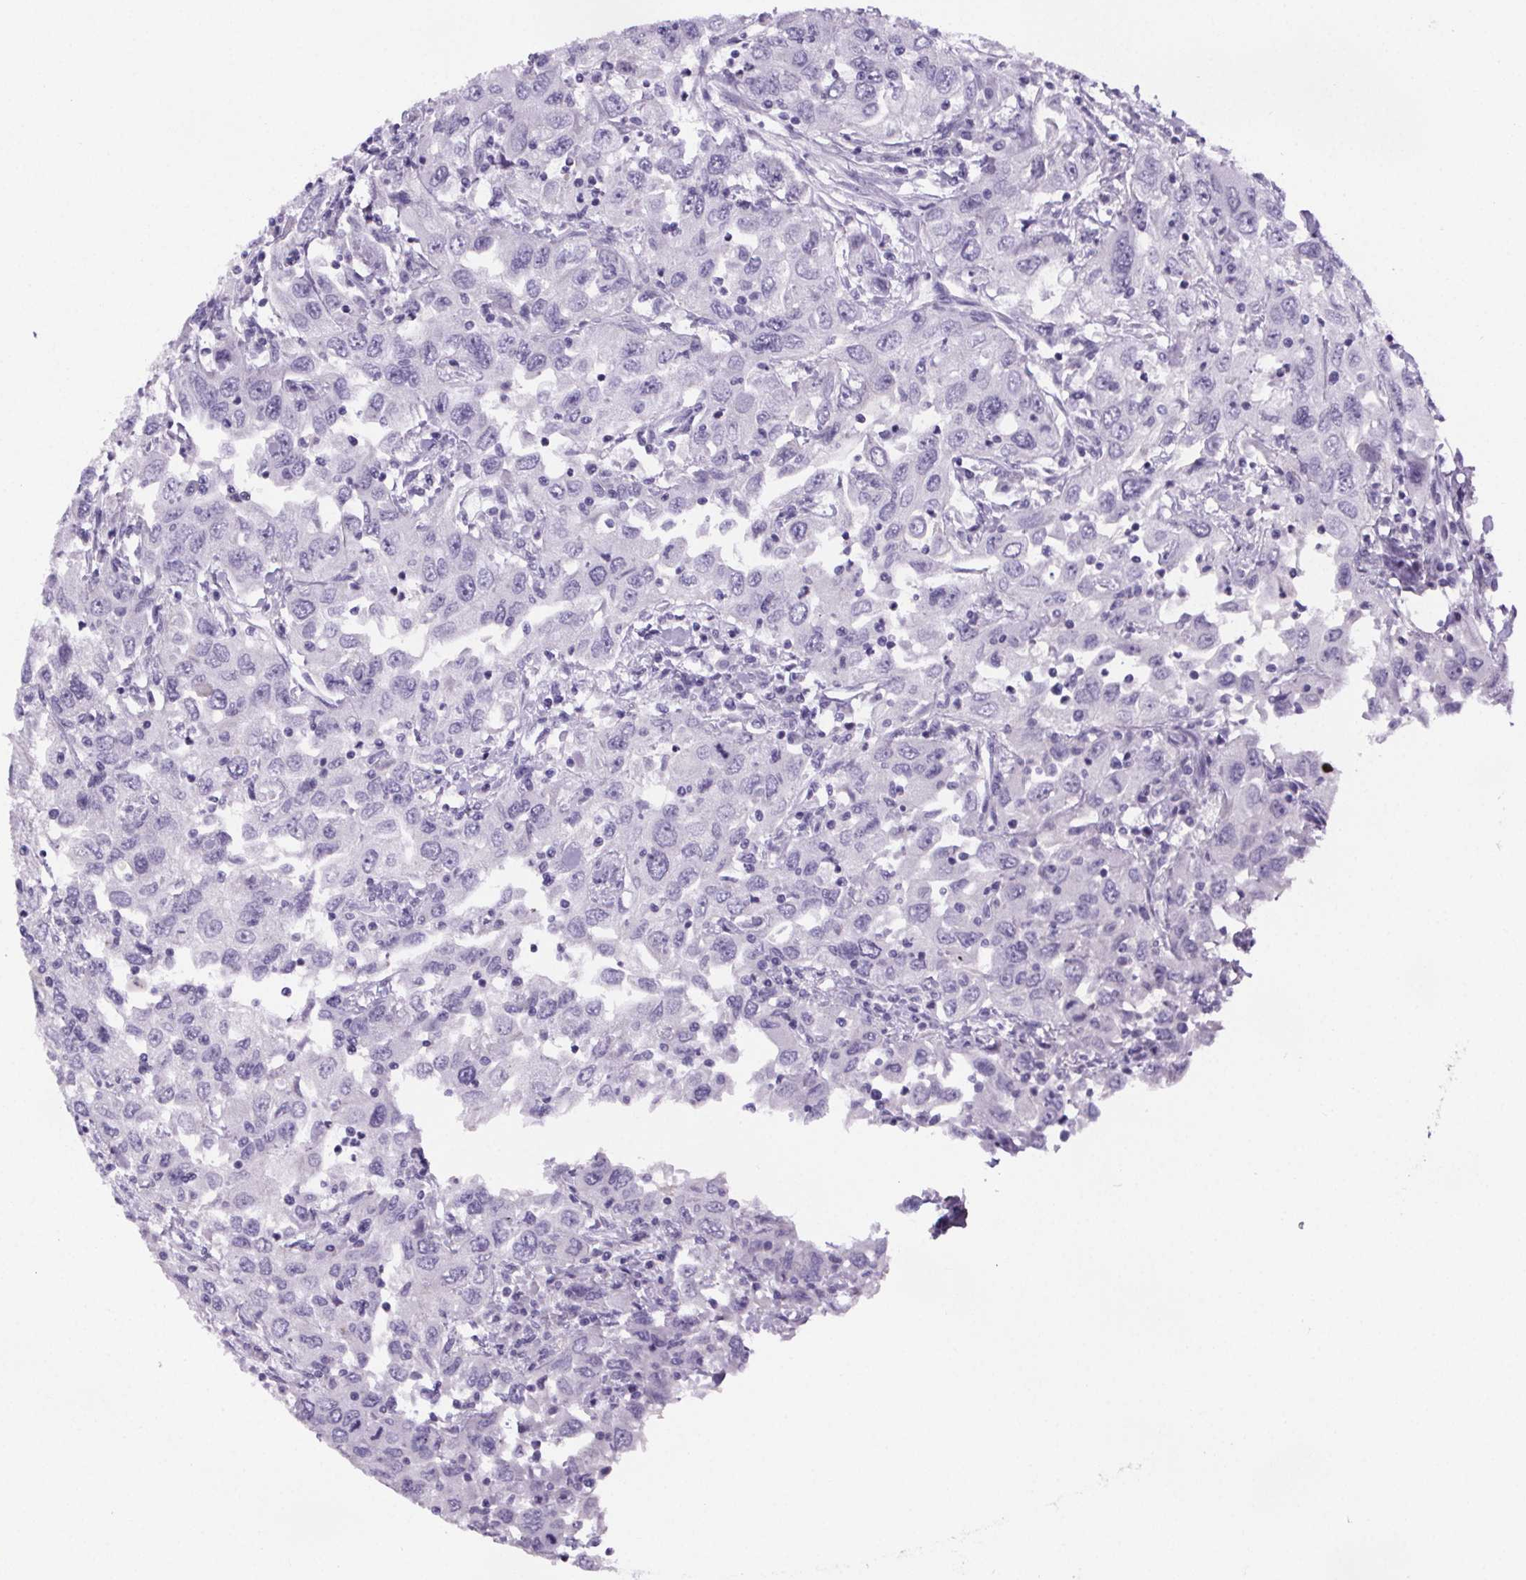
{"staining": {"intensity": "negative", "quantity": "none", "location": "none"}, "tissue": "urothelial cancer", "cell_type": "Tumor cells", "image_type": "cancer", "snomed": [{"axis": "morphology", "description": "Urothelial carcinoma, High grade"}, {"axis": "topography", "description": "Urinary bladder"}], "caption": "Micrograph shows no significant protein staining in tumor cells of urothelial carcinoma (high-grade). Brightfield microscopy of IHC stained with DAB (3,3'-diaminobenzidine) (brown) and hematoxylin (blue), captured at high magnification.", "gene": "CUBN", "patient": {"sex": "male", "age": 76}}